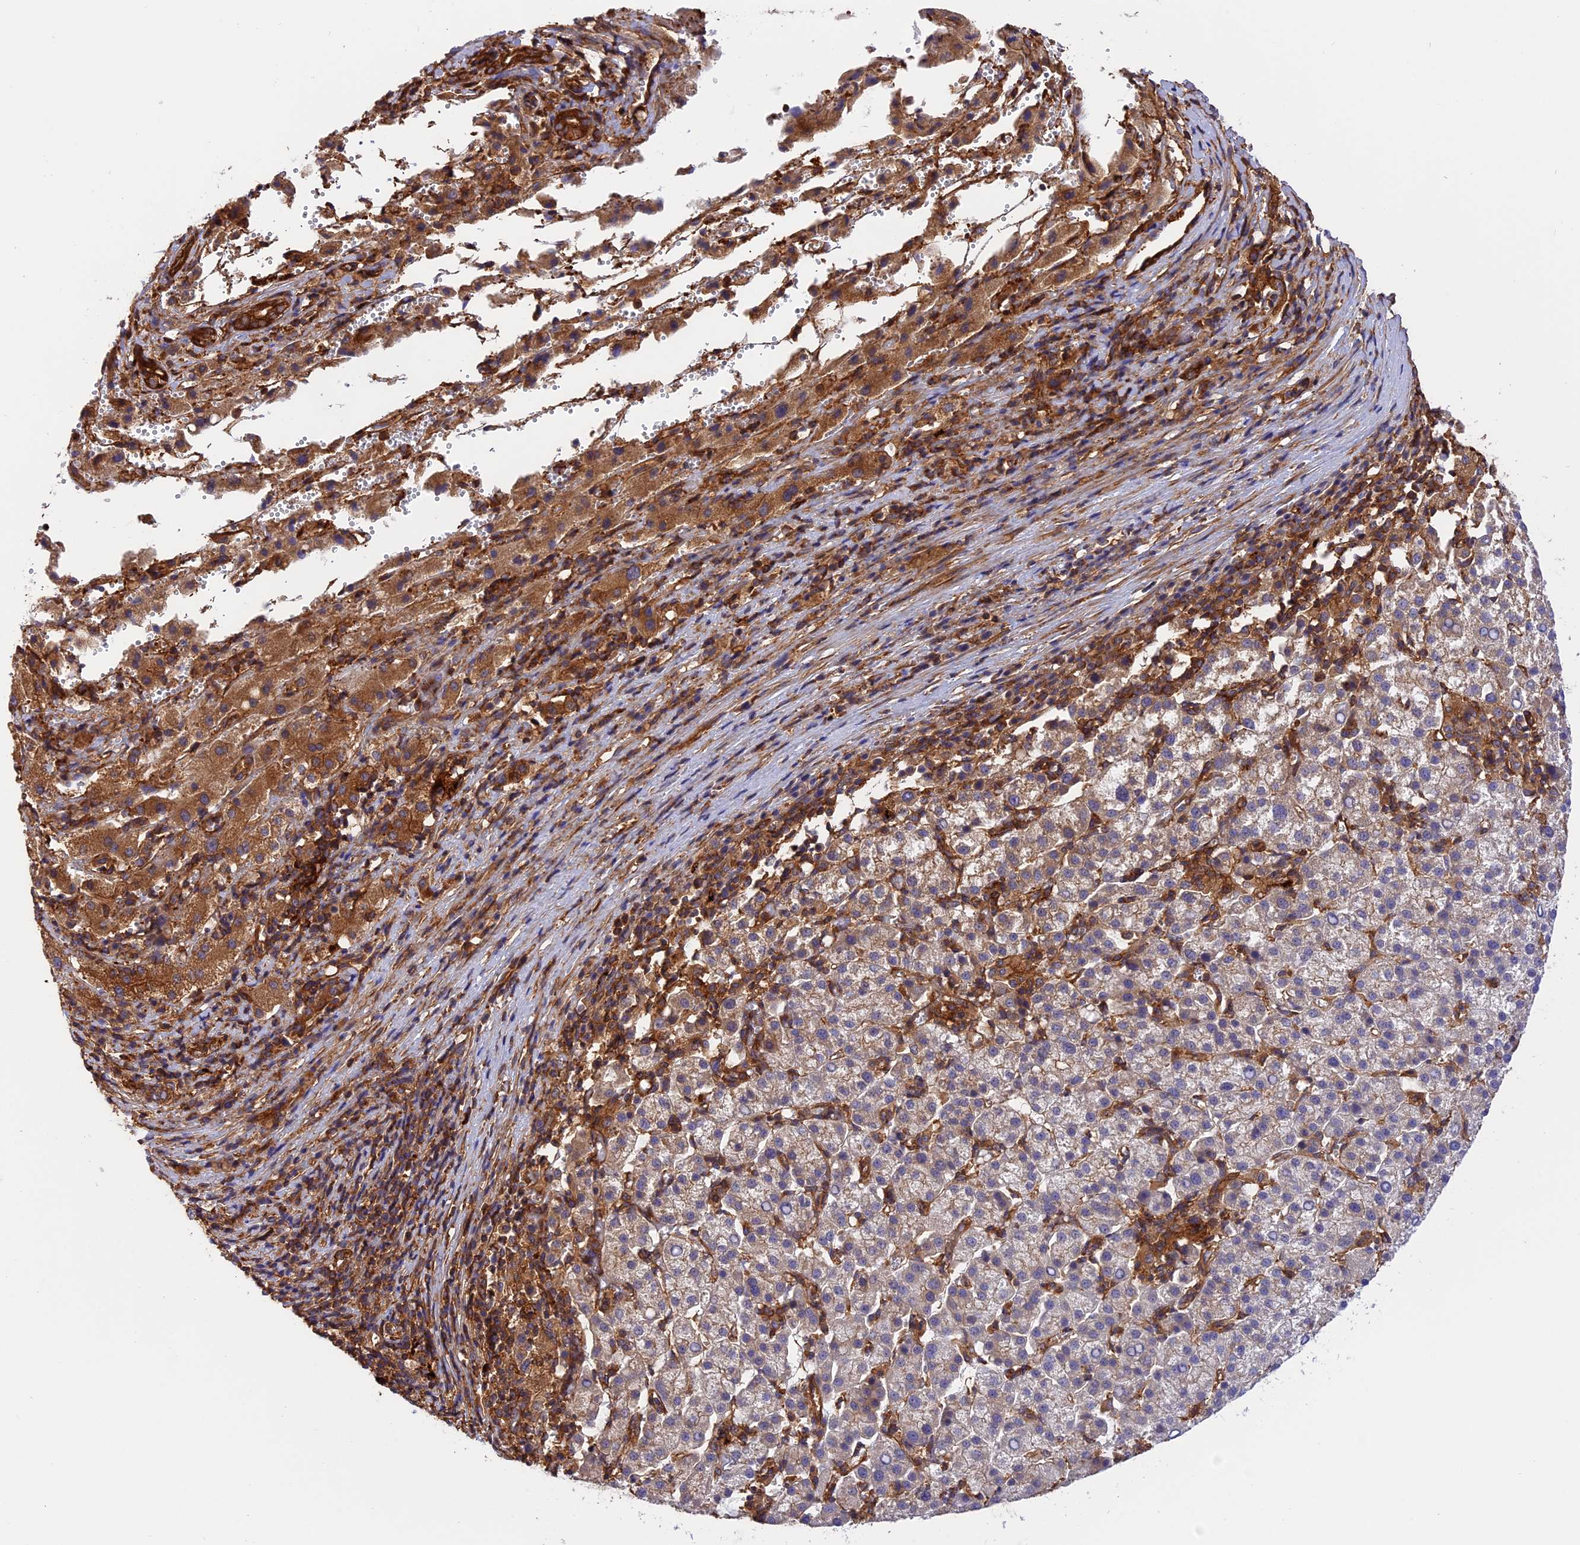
{"staining": {"intensity": "negative", "quantity": "none", "location": "none"}, "tissue": "liver cancer", "cell_type": "Tumor cells", "image_type": "cancer", "snomed": [{"axis": "morphology", "description": "Carcinoma, Hepatocellular, NOS"}, {"axis": "topography", "description": "Liver"}], "caption": "The photomicrograph reveals no staining of tumor cells in hepatocellular carcinoma (liver).", "gene": "C5orf22", "patient": {"sex": "female", "age": 58}}